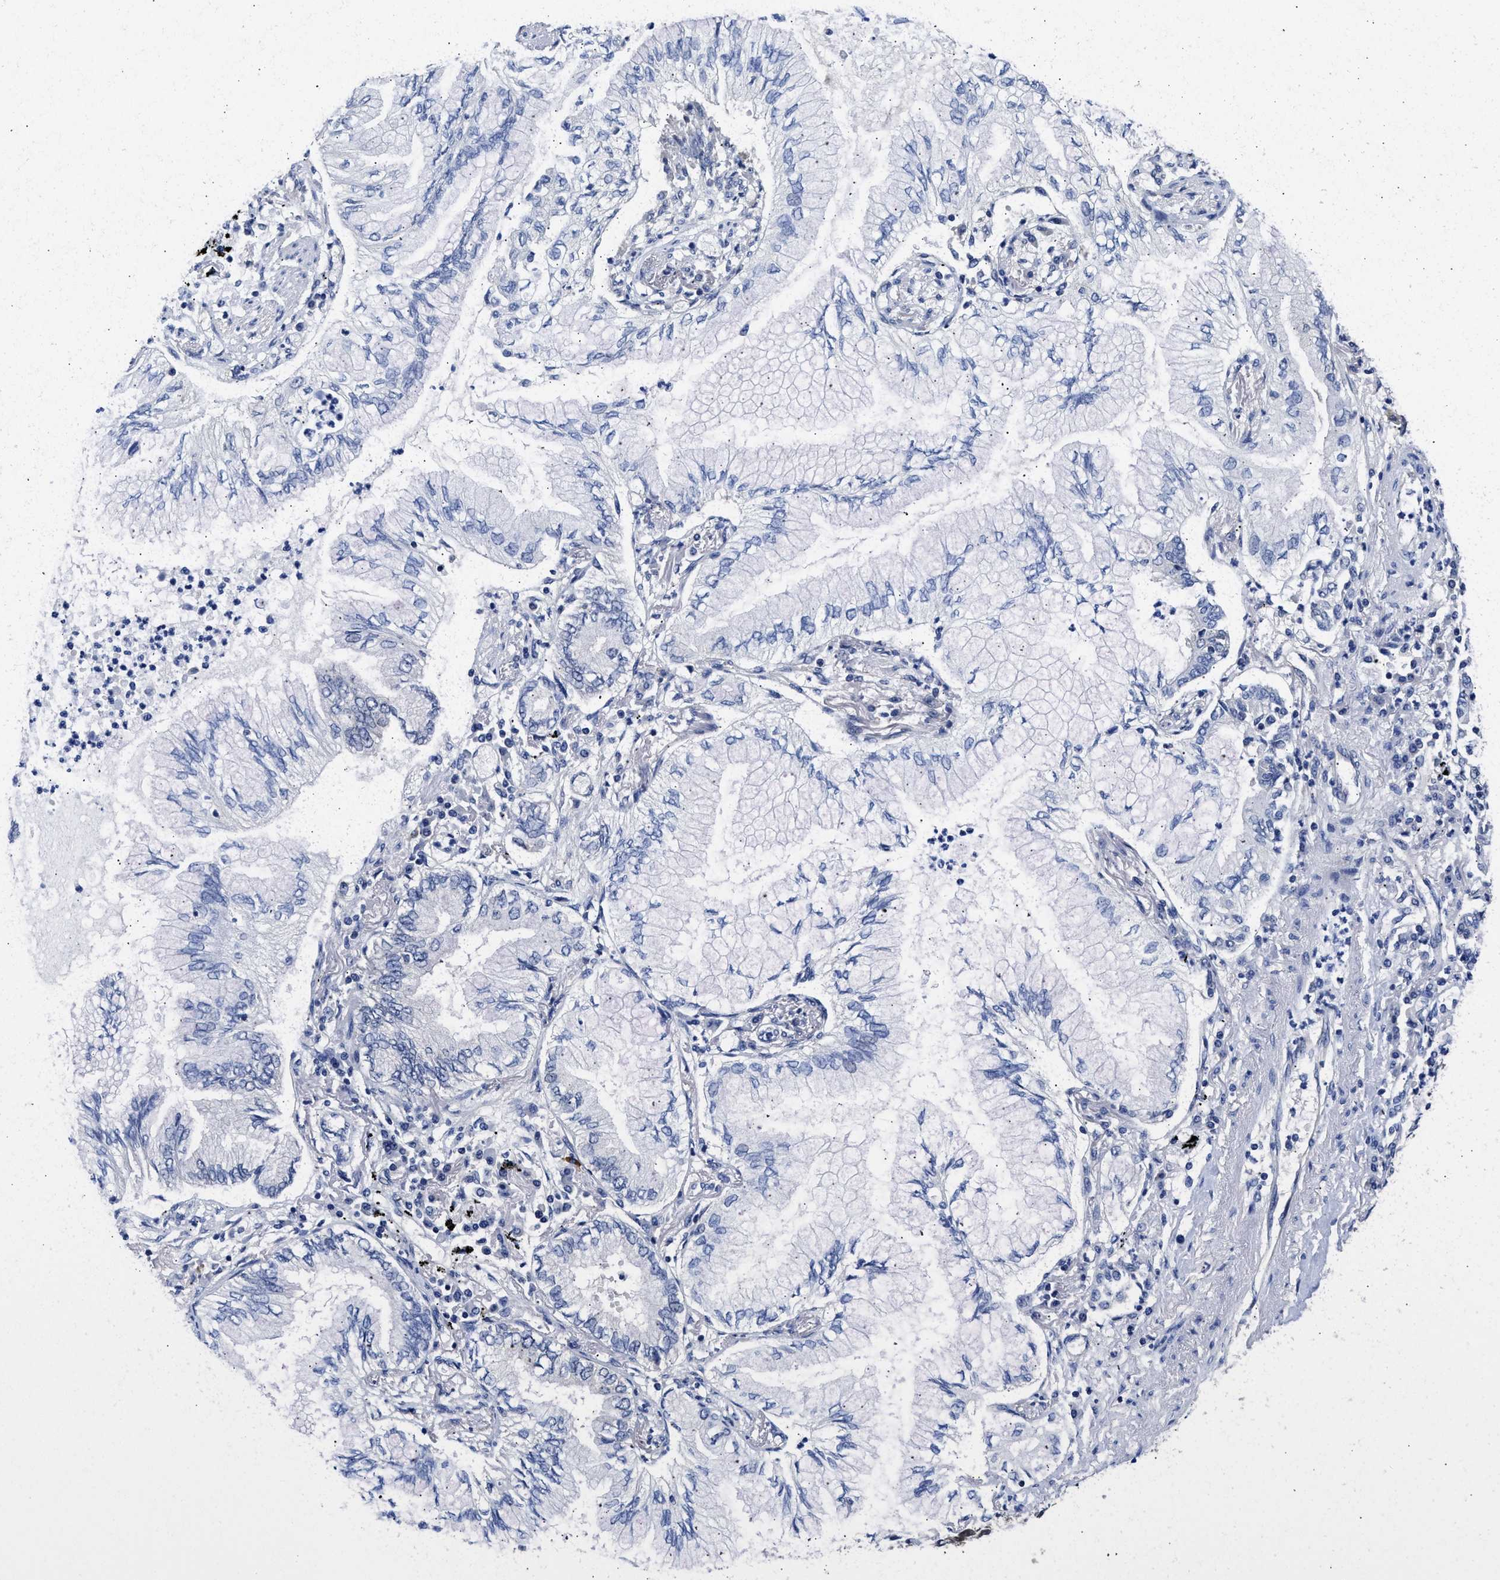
{"staining": {"intensity": "negative", "quantity": "none", "location": "none"}, "tissue": "lung cancer", "cell_type": "Tumor cells", "image_type": "cancer", "snomed": [{"axis": "morphology", "description": "Normal tissue, NOS"}, {"axis": "morphology", "description": "Adenocarcinoma, NOS"}, {"axis": "topography", "description": "Bronchus"}, {"axis": "topography", "description": "Lung"}], "caption": "DAB immunohistochemical staining of lung cancer (adenocarcinoma) shows no significant positivity in tumor cells. (IHC, brightfield microscopy, high magnification).", "gene": "XPO5", "patient": {"sex": "female", "age": 70}}